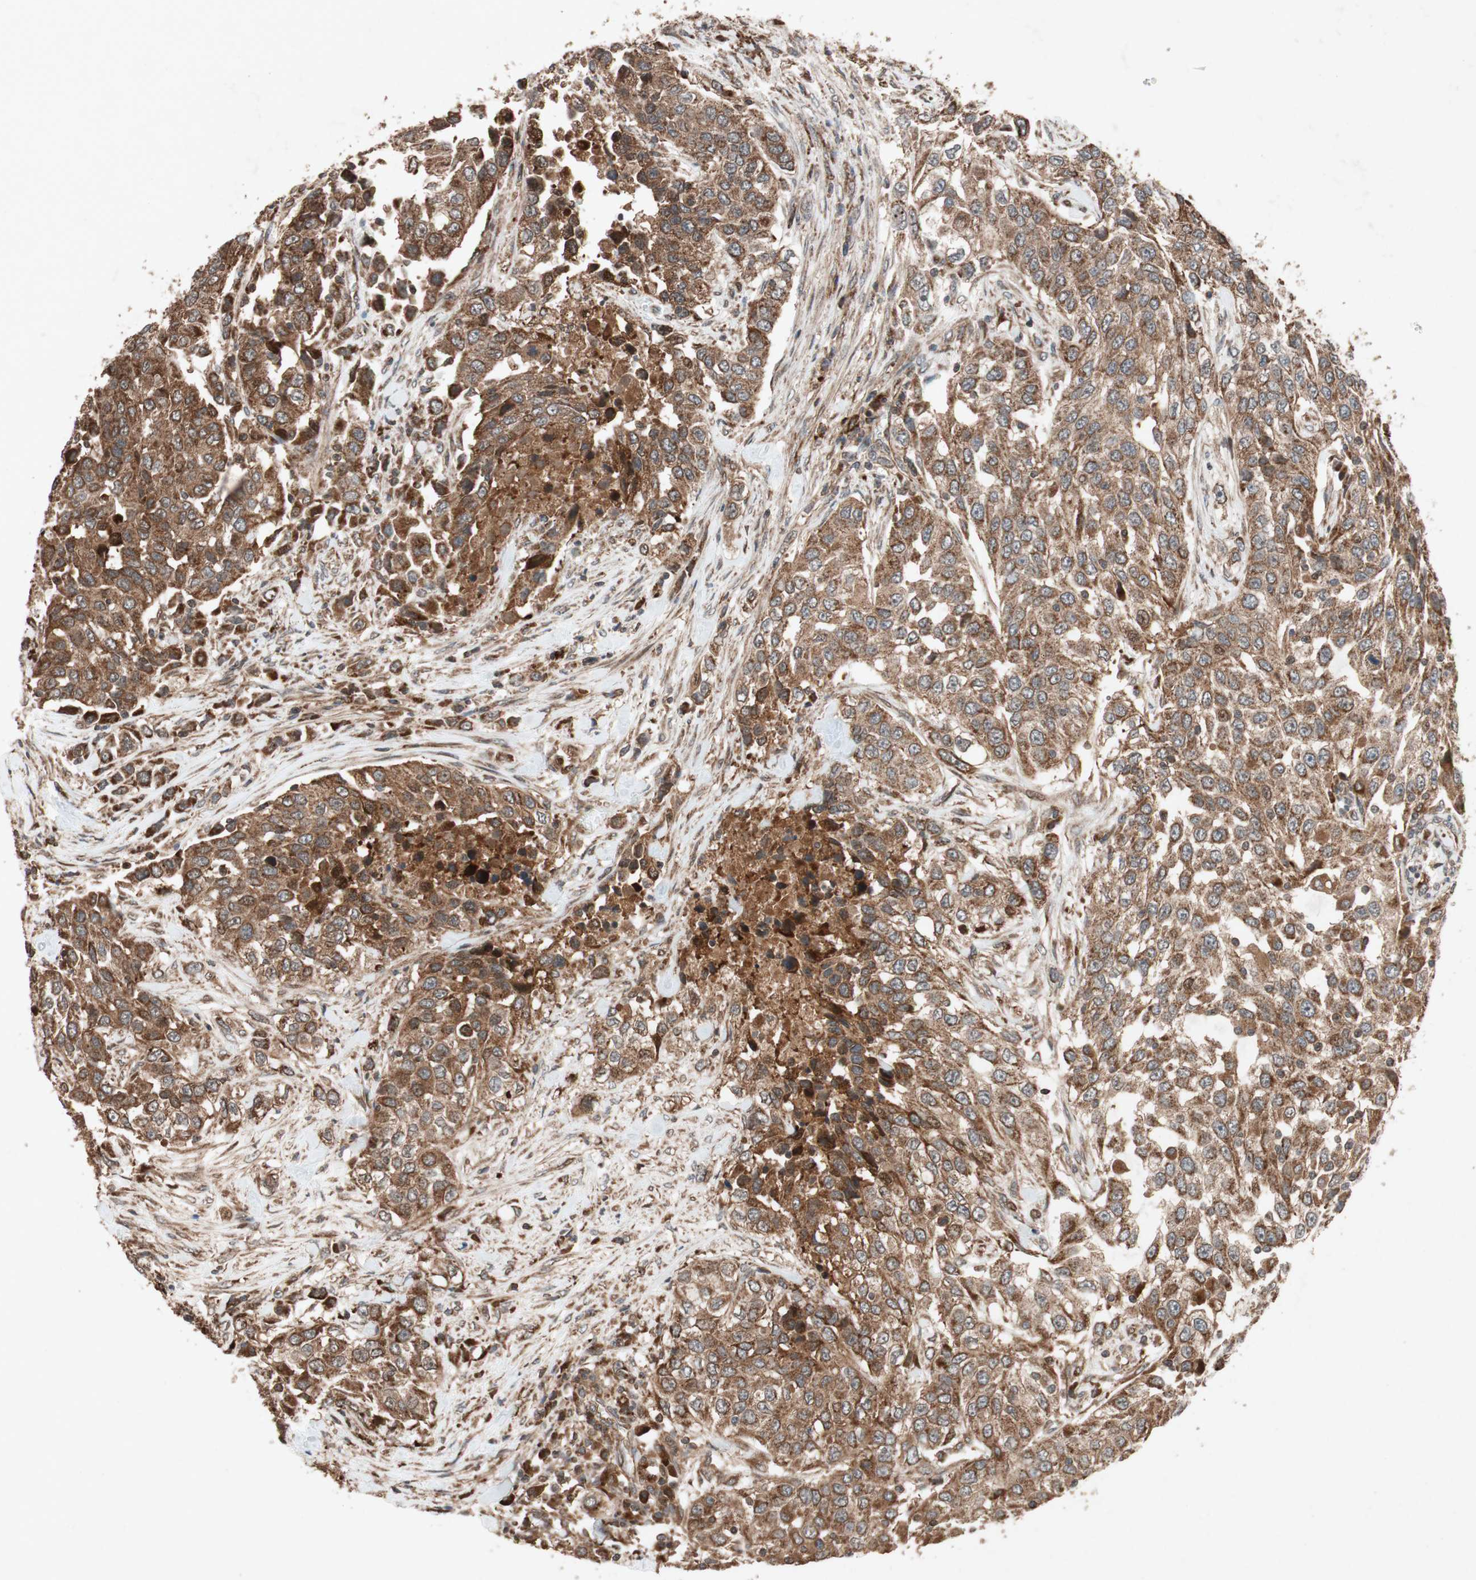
{"staining": {"intensity": "strong", "quantity": ">75%", "location": "cytoplasmic/membranous"}, "tissue": "urothelial cancer", "cell_type": "Tumor cells", "image_type": "cancer", "snomed": [{"axis": "morphology", "description": "Urothelial carcinoma, High grade"}, {"axis": "topography", "description": "Urinary bladder"}], "caption": "A high amount of strong cytoplasmic/membranous staining is present in approximately >75% of tumor cells in urothelial cancer tissue. (IHC, brightfield microscopy, high magnification).", "gene": "RAB1A", "patient": {"sex": "female", "age": 80}}